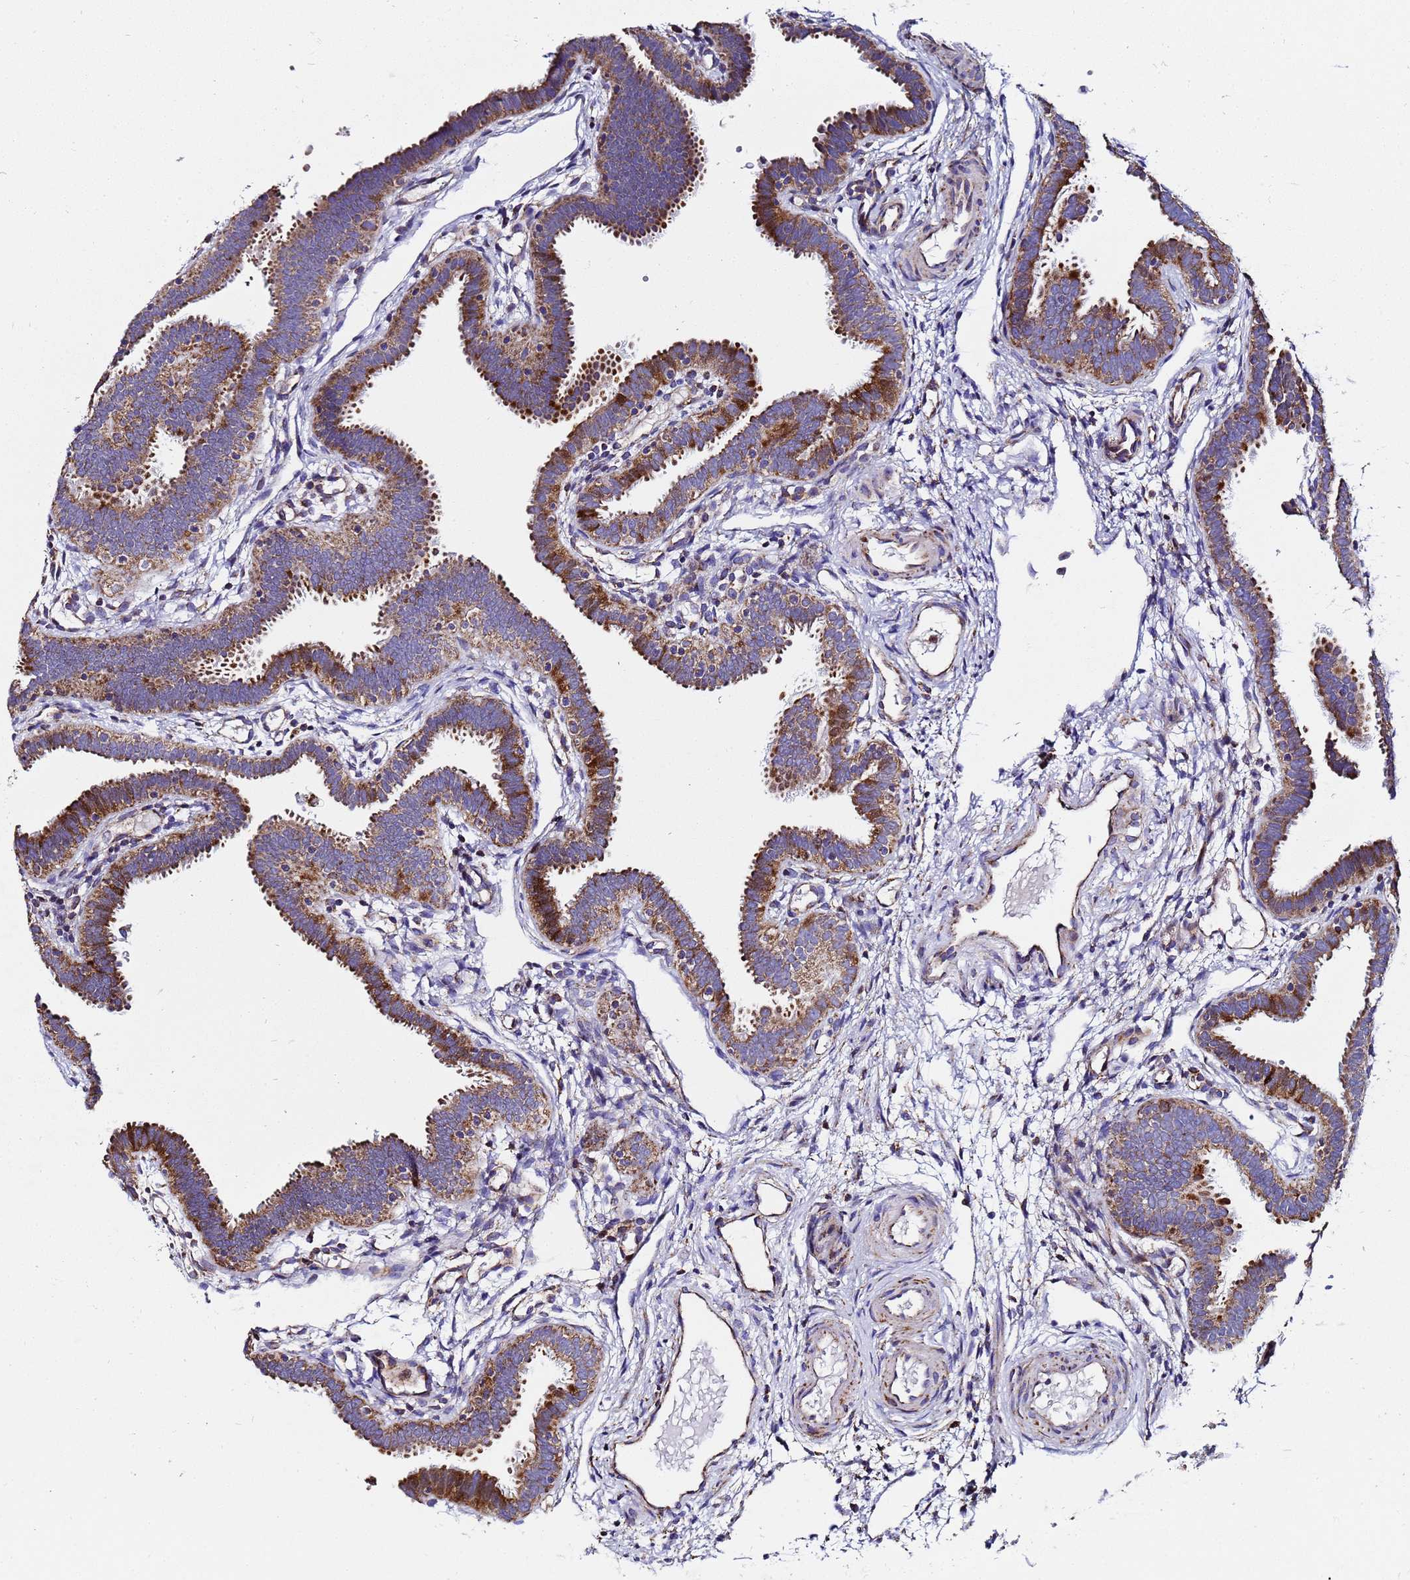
{"staining": {"intensity": "strong", "quantity": ">75%", "location": "cytoplasmic/membranous"}, "tissue": "fallopian tube", "cell_type": "Glandular cells", "image_type": "normal", "snomed": [{"axis": "morphology", "description": "Normal tissue, NOS"}, {"axis": "topography", "description": "Fallopian tube"}], "caption": "Strong cytoplasmic/membranous protein positivity is identified in about >75% of glandular cells in fallopian tube.", "gene": "MRPS12", "patient": {"sex": "female", "age": 37}}